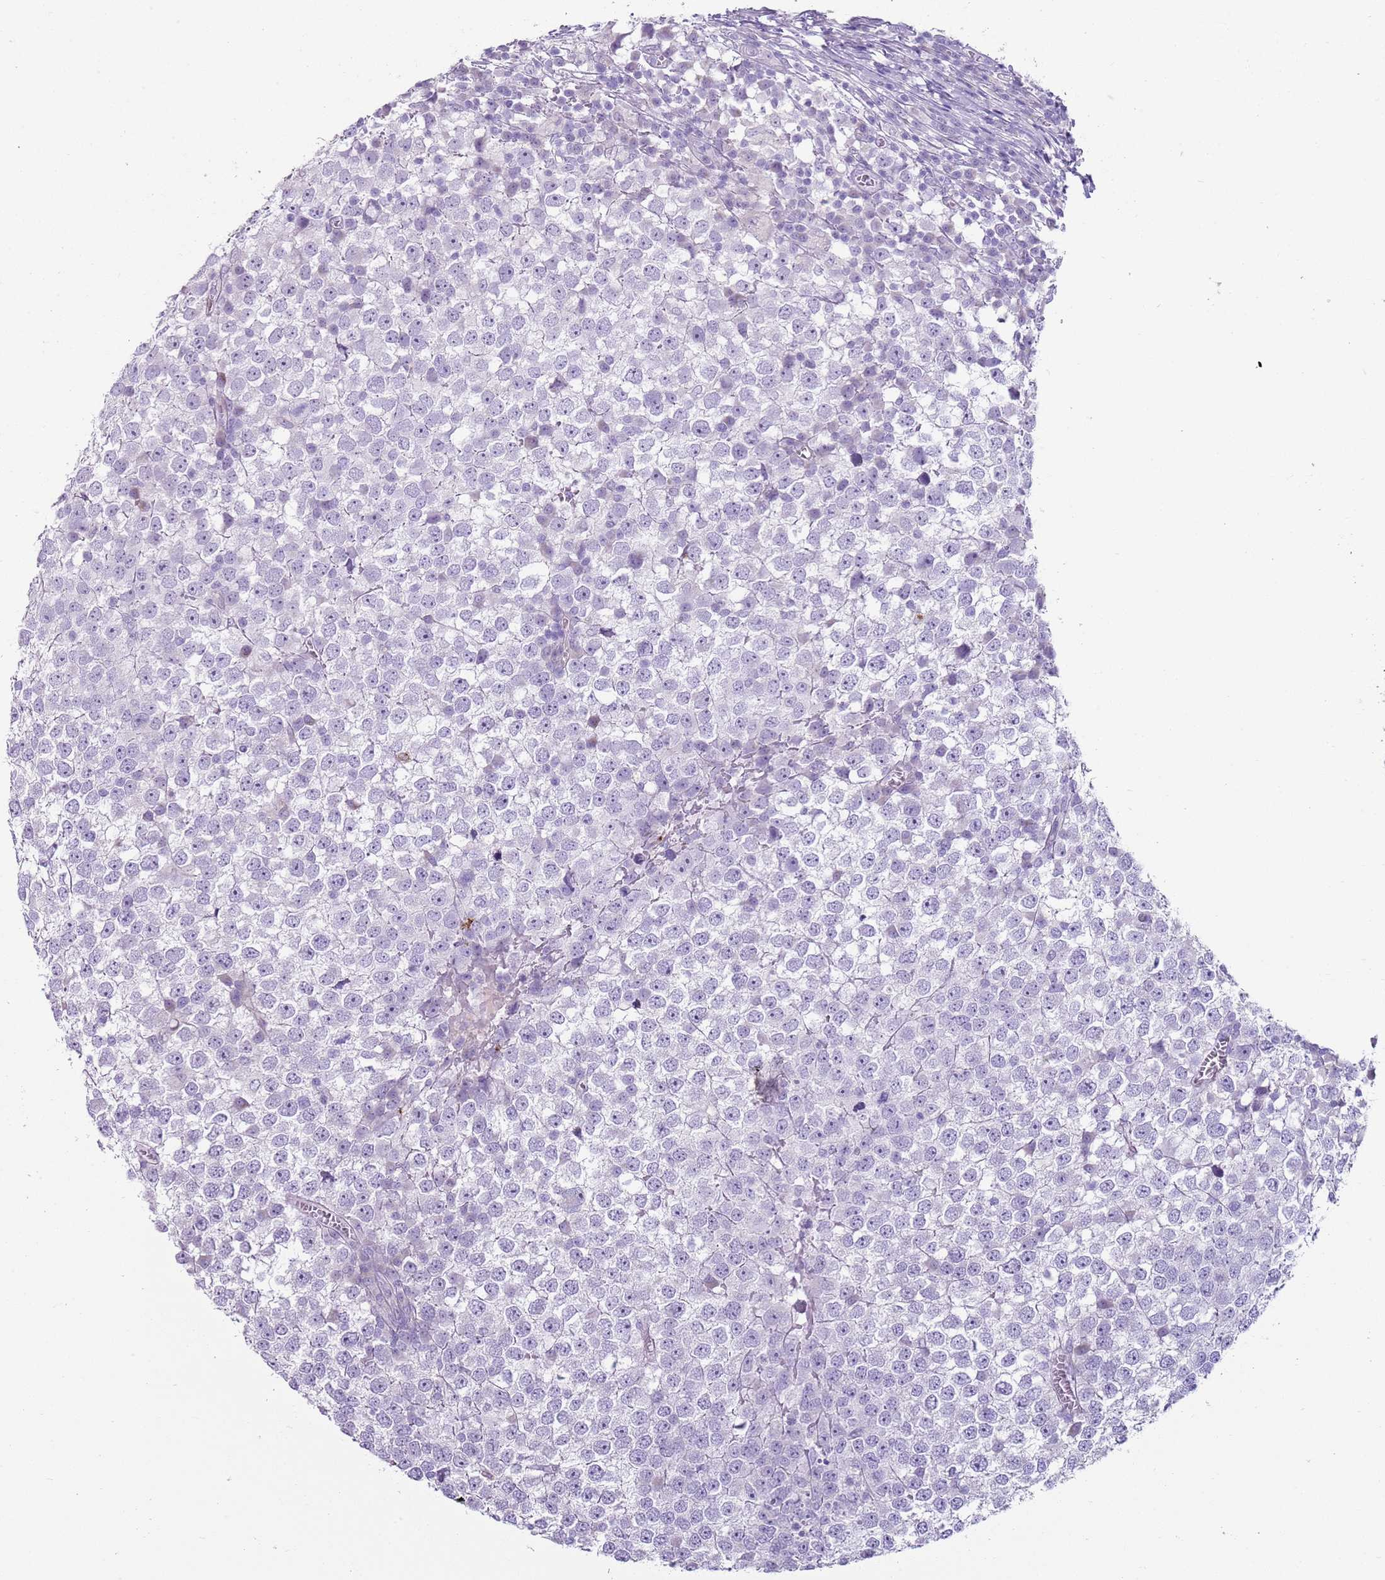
{"staining": {"intensity": "negative", "quantity": "none", "location": "none"}, "tissue": "testis cancer", "cell_type": "Tumor cells", "image_type": "cancer", "snomed": [{"axis": "morphology", "description": "Seminoma, NOS"}, {"axis": "topography", "description": "Testis"}], "caption": "Immunohistochemistry of human testis seminoma demonstrates no positivity in tumor cells.", "gene": "CD177", "patient": {"sex": "male", "age": 65}}